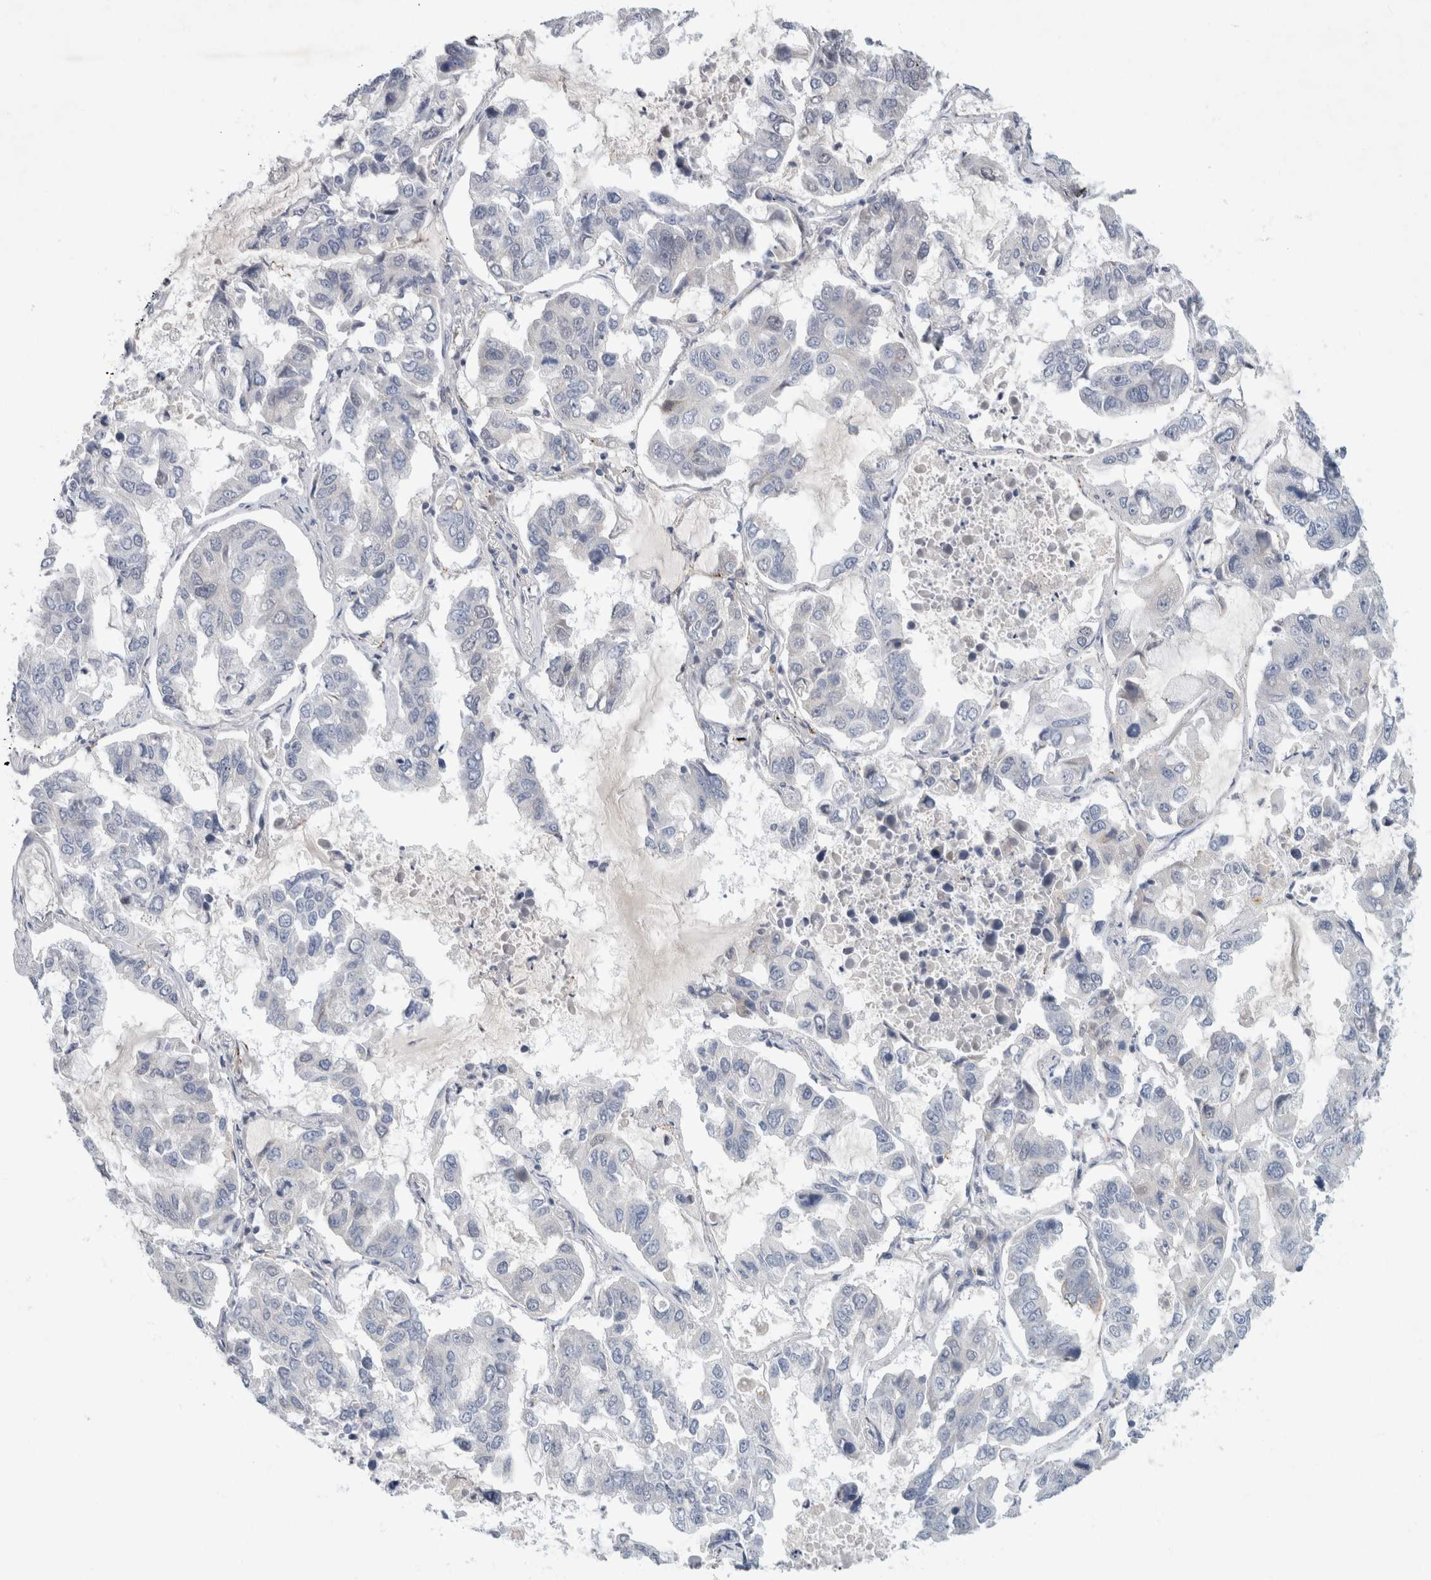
{"staining": {"intensity": "negative", "quantity": "none", "location": "none"}, "tissue": "lung cancer", "cell_type": "Tumor cells", "image_type": "cancer", "snomed": [{"axis": "morphology", "description": "Adenocarcinoma, NOS"}, {"axis": "topography", "description": "Lung"}], "caption": "This is a micrograph of immunohistochemistry (IHC) staining of adenocarcinoma (lung), which shows no positivity in tumor cells.", "gene": "NIPA1", "patient": {"sex": "male", "age": 64}}